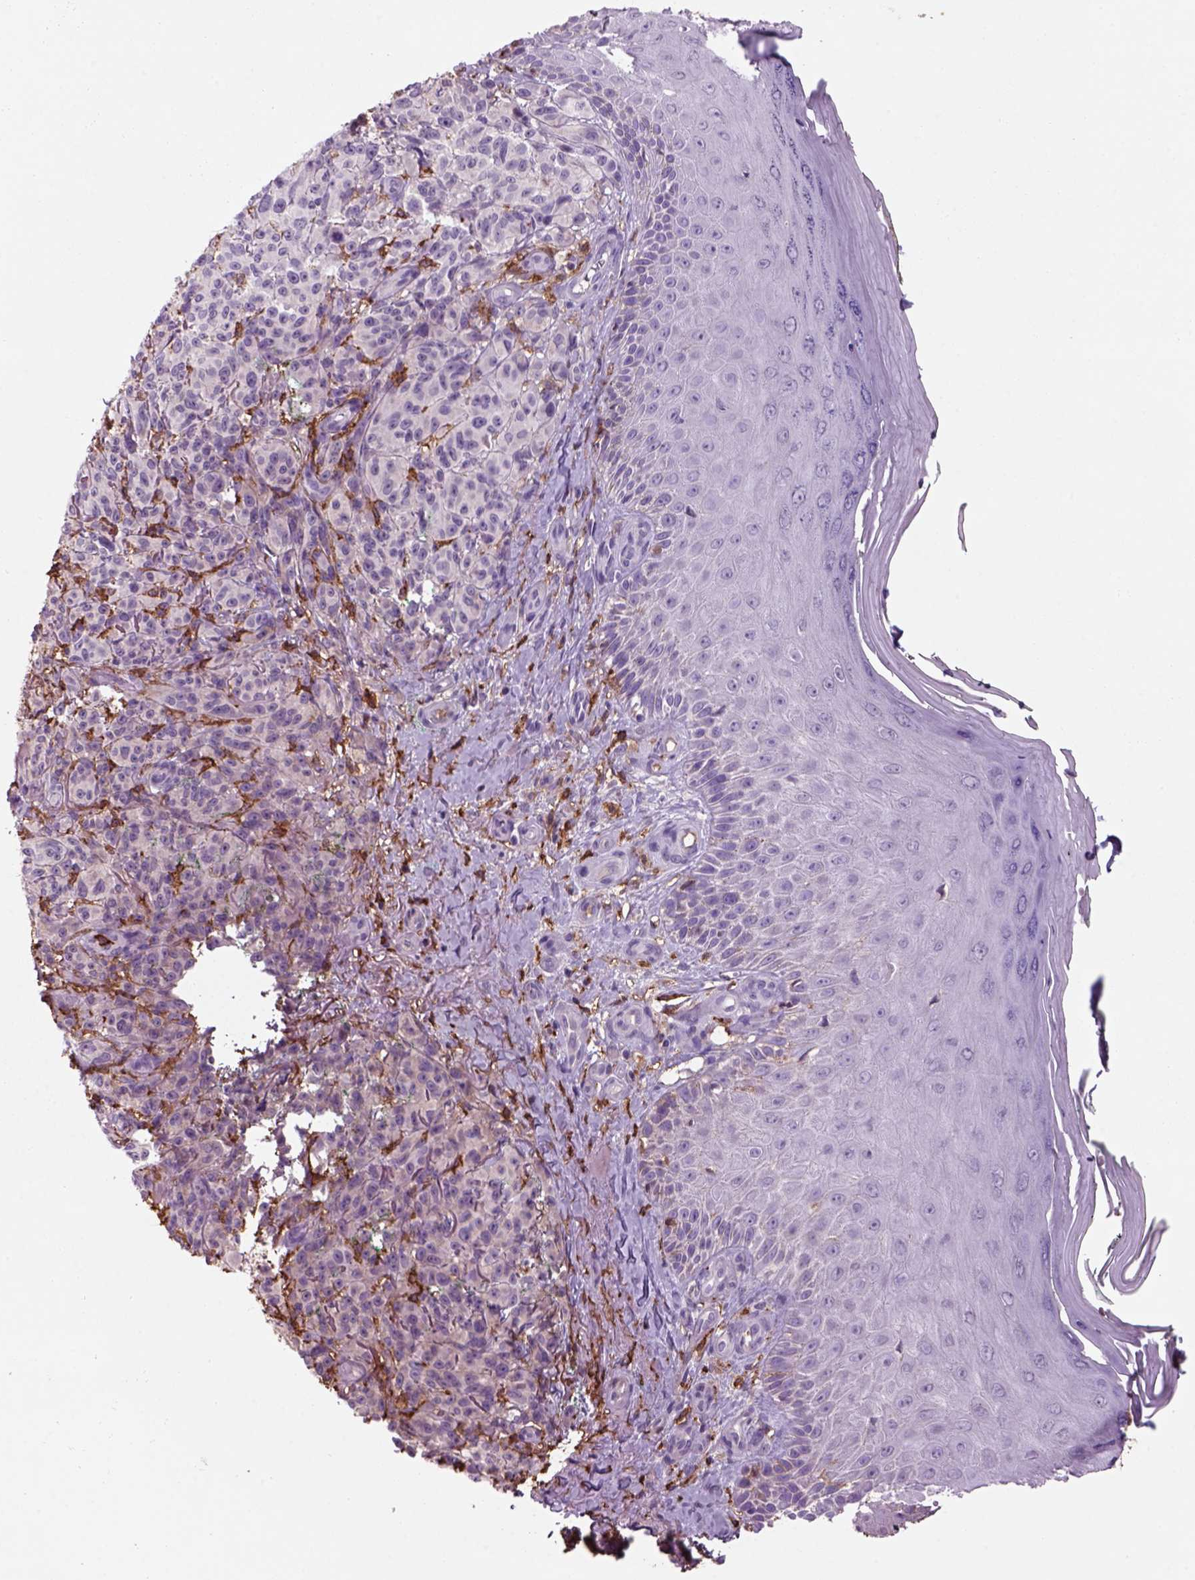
{"staining": {"intensity": "negative", "quantity": "none", "location": "none"}, "tissue": "melanoma", "cell_type": "Tumor cells", "image_type": "cancer", "snomed": [{"axis": "morphology", "description": "Malignant melanoma, NOS"}, {"axis": "topography", "description": "Skin"}], "caption": "A micrograph of human melanoma is negative for staining in tumor cells.", "gene": "CD14", "patient": {"sex": "female", "age": 85}}